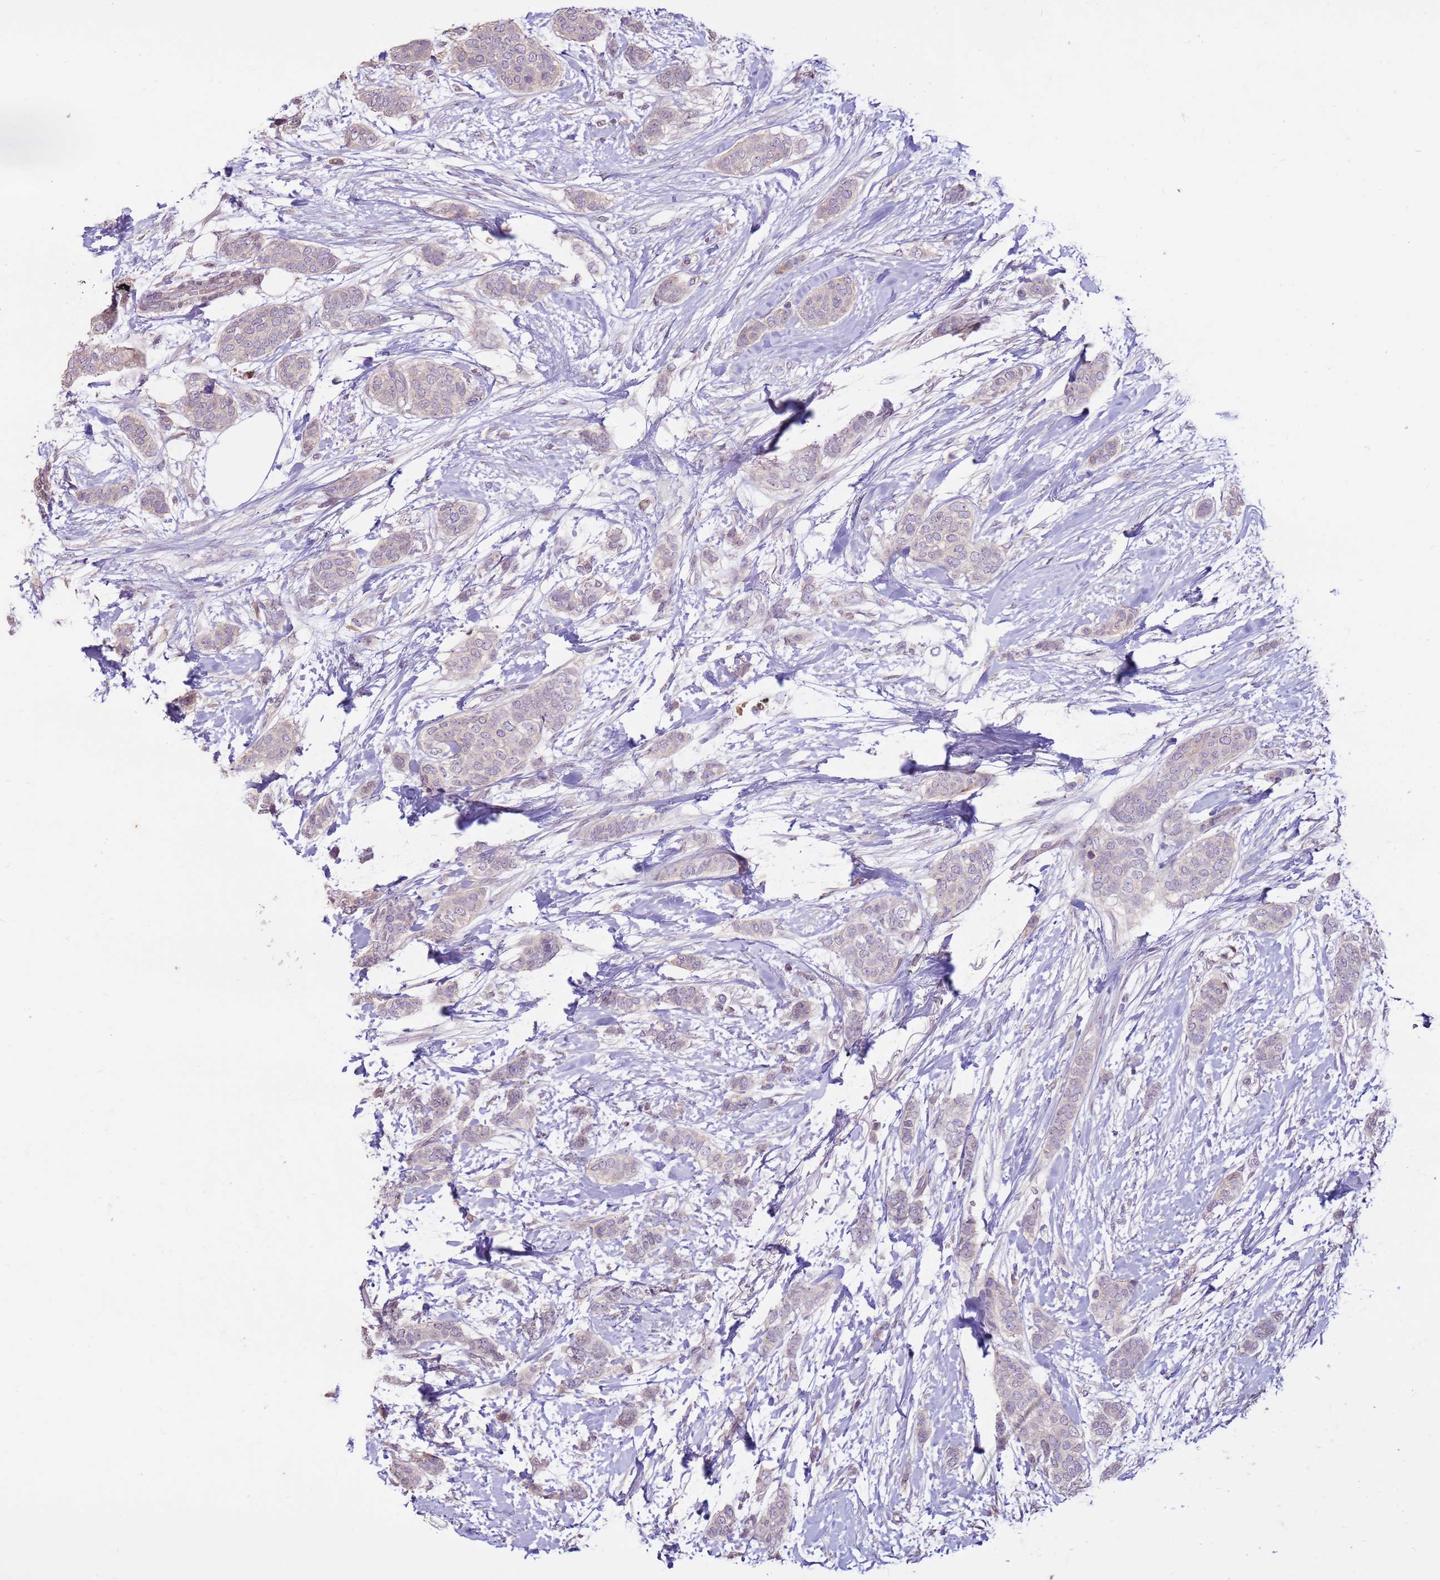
{"staining": {"intensity": "negative", "quantity": "none", "location": "none"}, "tissue": "breast cancer", "cell_type": "Tumor cells", "image_type": "cancer", "snomed": [{"axis": "morphology", "description": "Duct carcinoma"}, {"axis": "topography", "description": "Breast"}], "caption": "Tumor cells are negative for protein expression in human breast cancer.", "gene": "LGI4", "patient": {"sex": "female", "age": 72}}